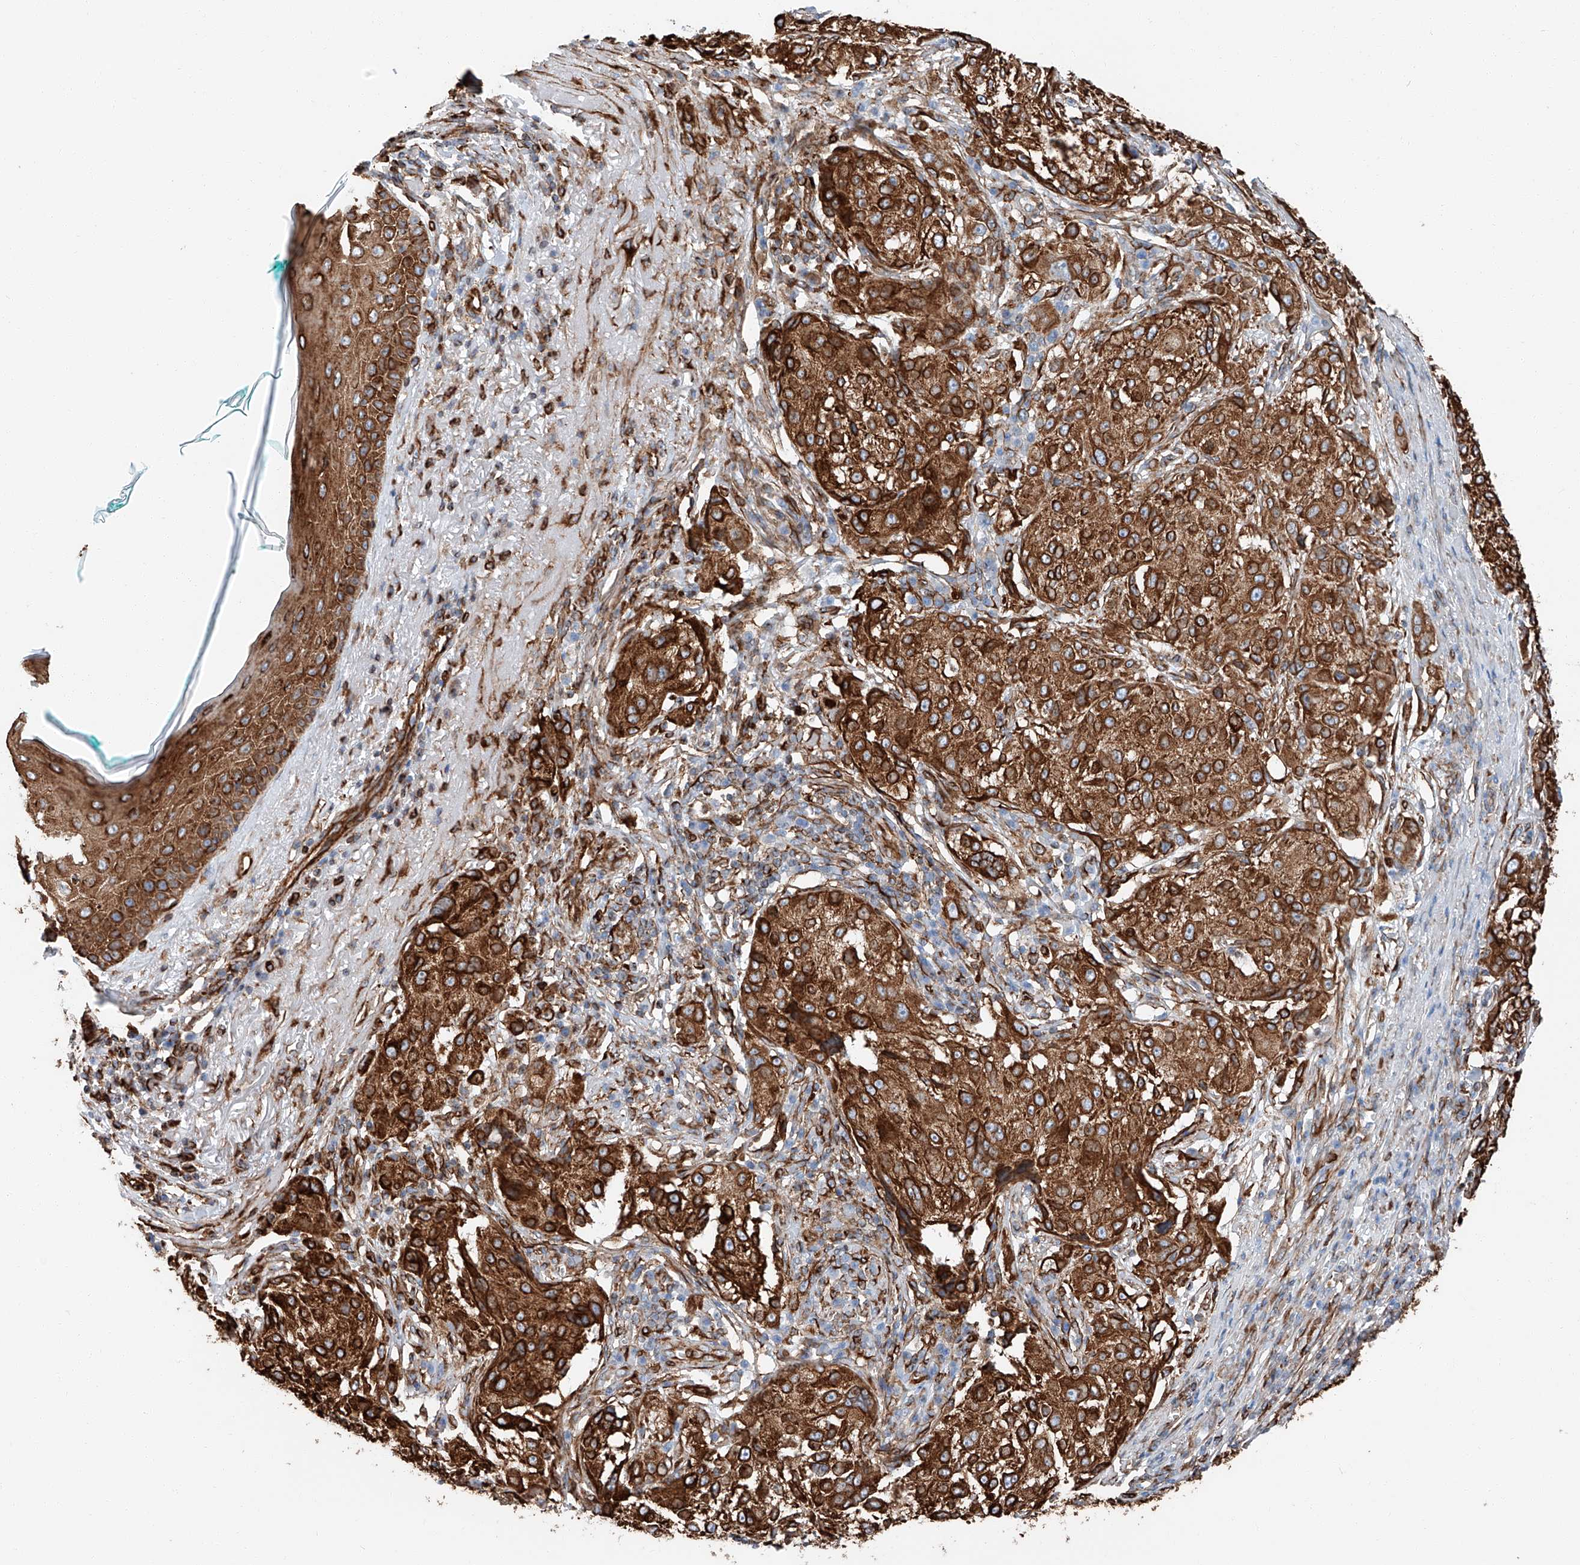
{"staining": {"intensity": "strong", "quantity": ">75%", "location": "cytoplasmic/membranous"}, "tissue": "melanoma", "cell_type": "Tumor cells", "image_type": "cancer", "snomed": [{"axis": "morphology", "description": "Necrosis, NOS"}, {"axis": "morphology", "description": "Malignant melanoma, NOS"}, {"axis": "topography", "description": "Skin"}], "caption": "Protein expression analysis of malignant melanoma displays strong cytoplasmic/membranous staining in approximately >75% of tumor cells.", "gene": "ZNF804A", "patient": {"sex": "female", "age": 87}}